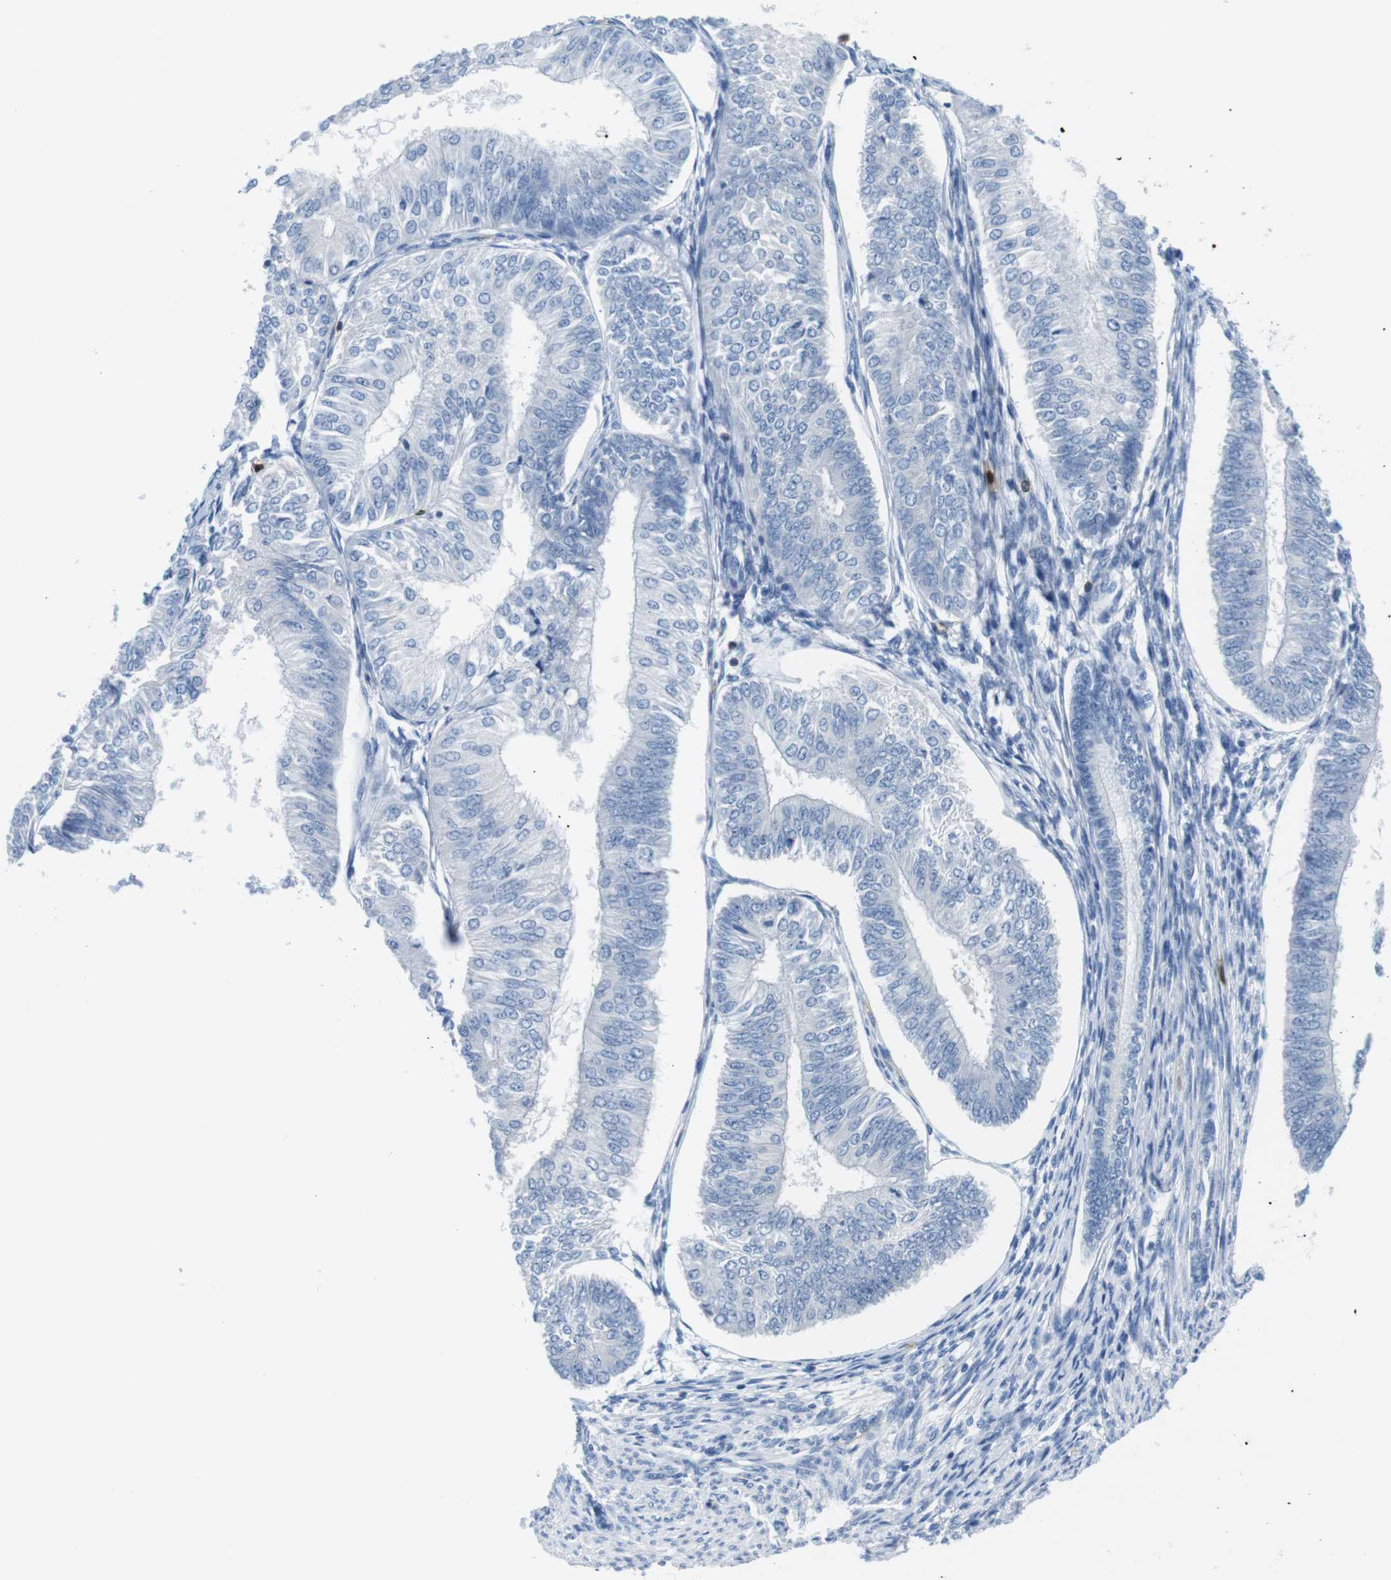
{"staining": {"intensity": "negative", "quantity": "none", "location": "none"}, "tissue": "endometrial cancer", "cell_type": "Tumor cells", "image_type": "cancer", "snomed": [{"axis": "morphology", "description": "Adenocarcinoma, NOS"}, {"axis": "topography", "description": "Endometrium"}], "caption": "This is a histopathology image of IHC staining of endometrial cancer (adenocarcinoma), which shows no positivity in tumor cells.", "gene": "TNFRSF4", "patient": {"sex": "female", "age": 58}}